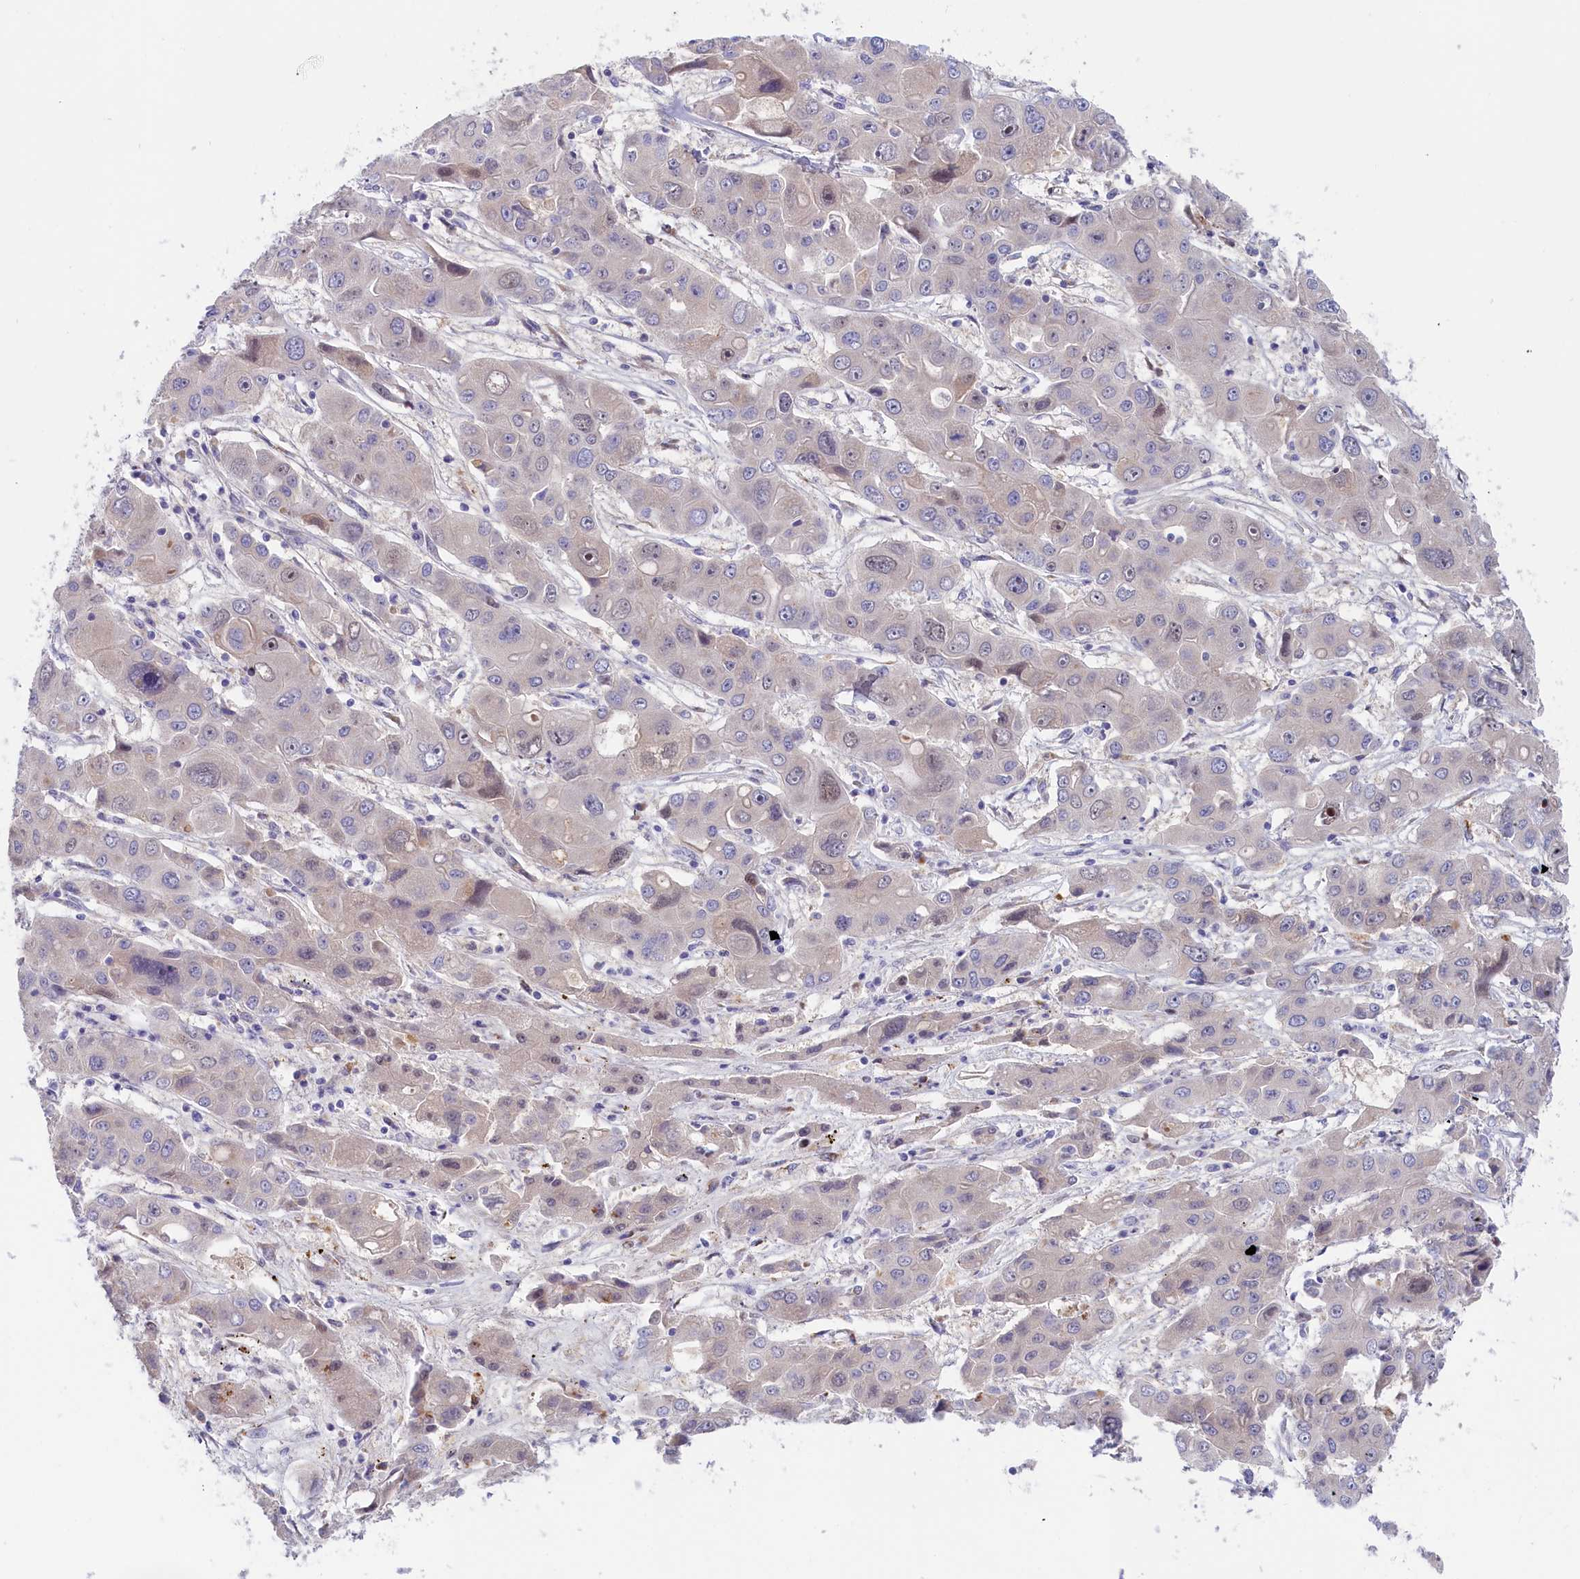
{"staining": {"intensity": "negative", "quantity": "none", "location": "none"}, "tissue": "liver cancer", "cell_type": "Tumor cells", "image_type": "cancer", "snomed": [{"axis": "morphology", "description": "Cholangiocarcinoma"}, {"axis": "topography", "description": "Liver"}], "caption": "This is a photomicrograph of immunohistochemistry (IHC) staining of liver cholangiocarcinoma, which shows no staining in tumor cells.", "gene": "CHST12", "patient": {"sex": "male", "age": 67}}